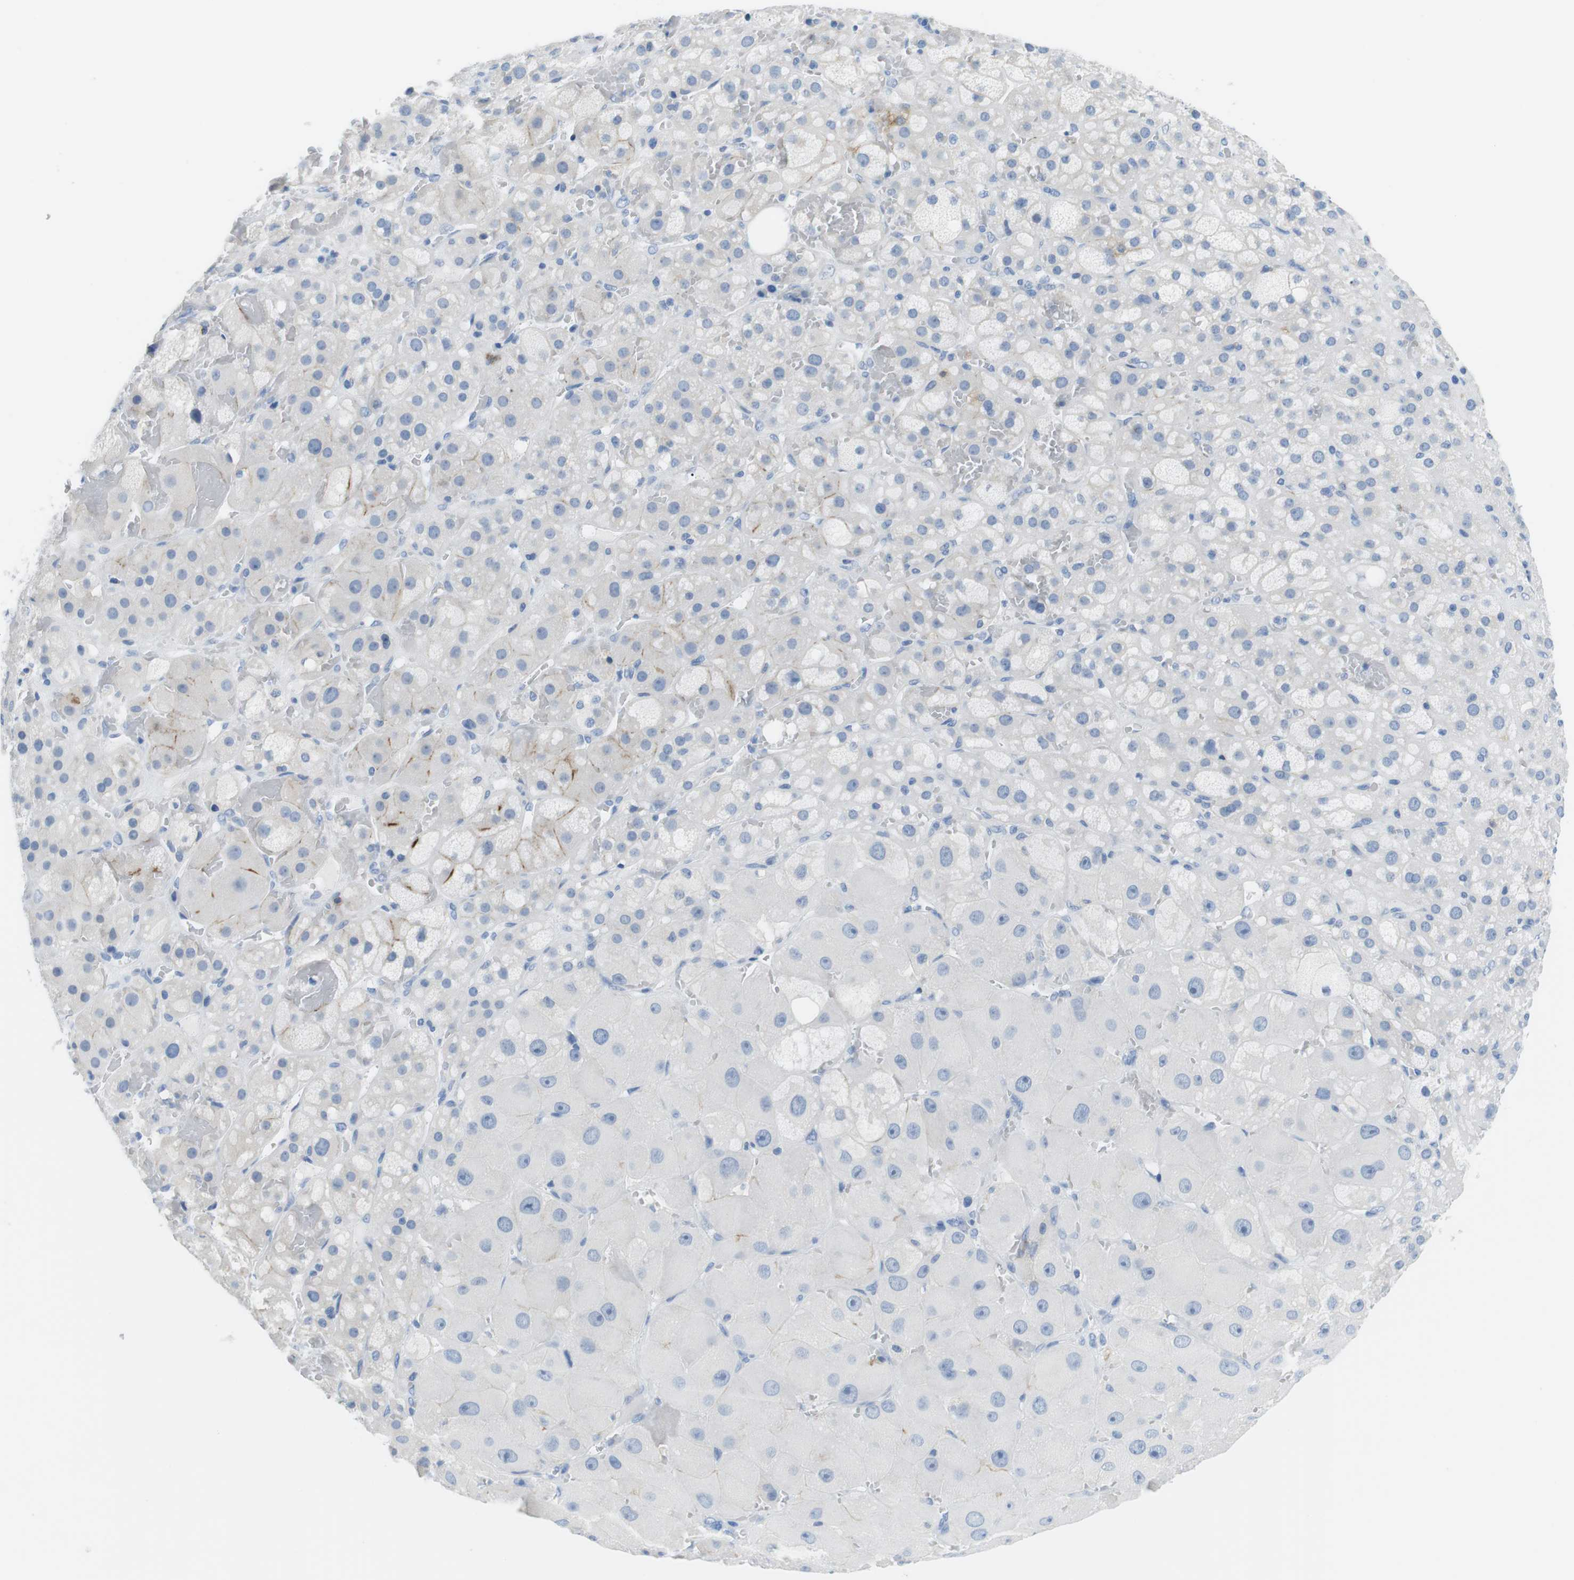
{"staining": {"intensity": "negative", "quantity": "none", "location": "none"}, "tissue": "adrenal gland", "cell_type": "Glandular cells", "image_type": "normal", "snomed": [{"axis": "morphology", "description": "Normal tissue, NOS"}, {"axis": "topography", "description": "Adrenal gland"}], "caption": "Adrenal gland stained for a protein using IHC demonstrates no expression glandular cells.", "gene": "TNFRSF4", "patient": {"sex": "female", "age": 47}}